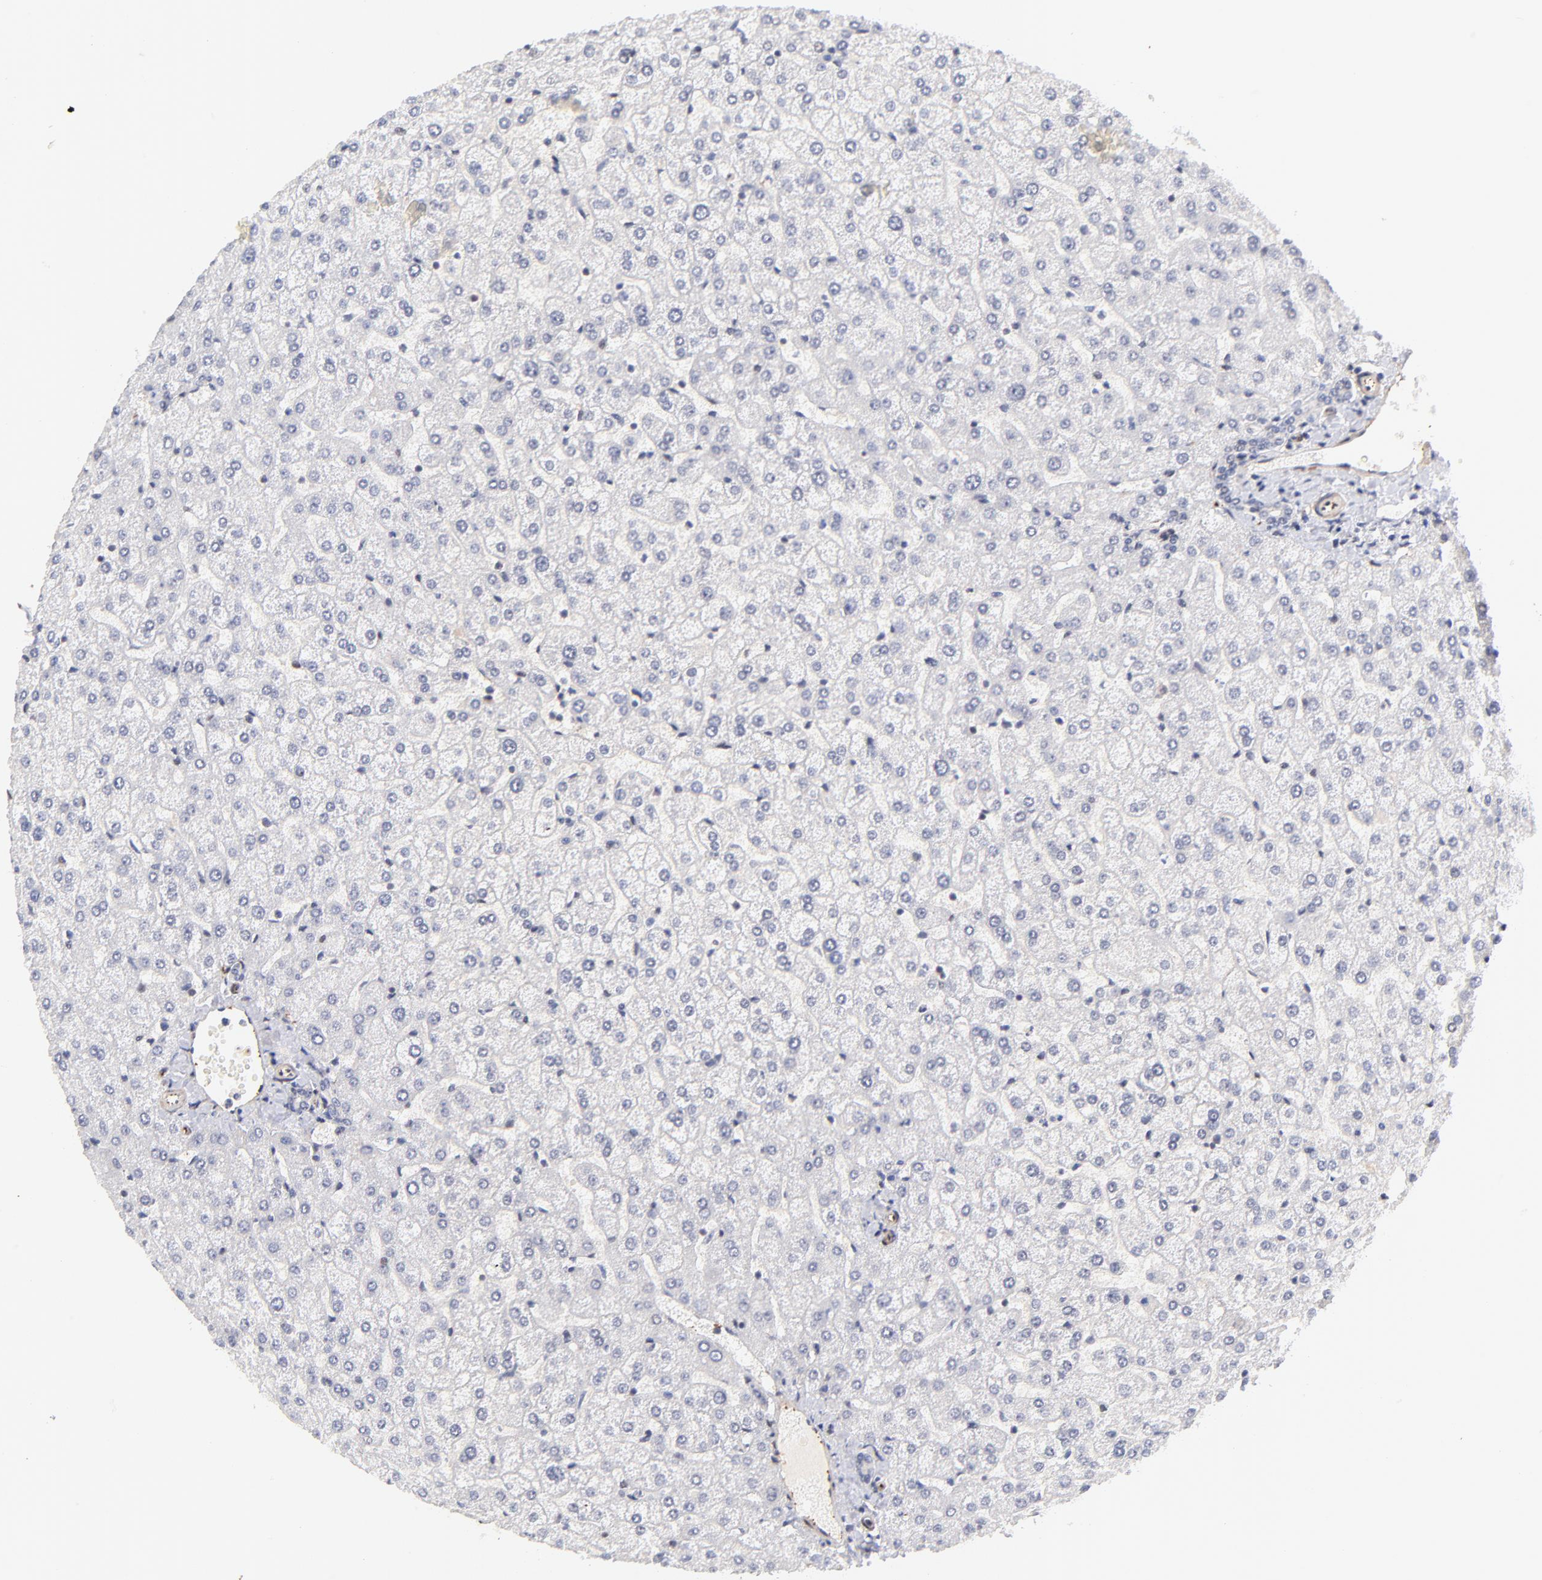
{"staining": {"intensity": "negative", "quantity": "none", "location": "none"}, "tissue": "liver", "cell_type": "Cholangiocytes", "image_type": "normal", "snomed": [{"axis": "morphology", "description": "Normal tissue, NOS"}, {"axis": "topography", "description": "Liver"}], "caption": "Cholangiocytes show no significant protein expression in unremarkable liver. (DAB (3,3'-diaminobenzidine) immunohistochemistry with hematoxylin counter stain).", "gene": "ZFP92", "patient": {"sex": "female", "age": 32}}